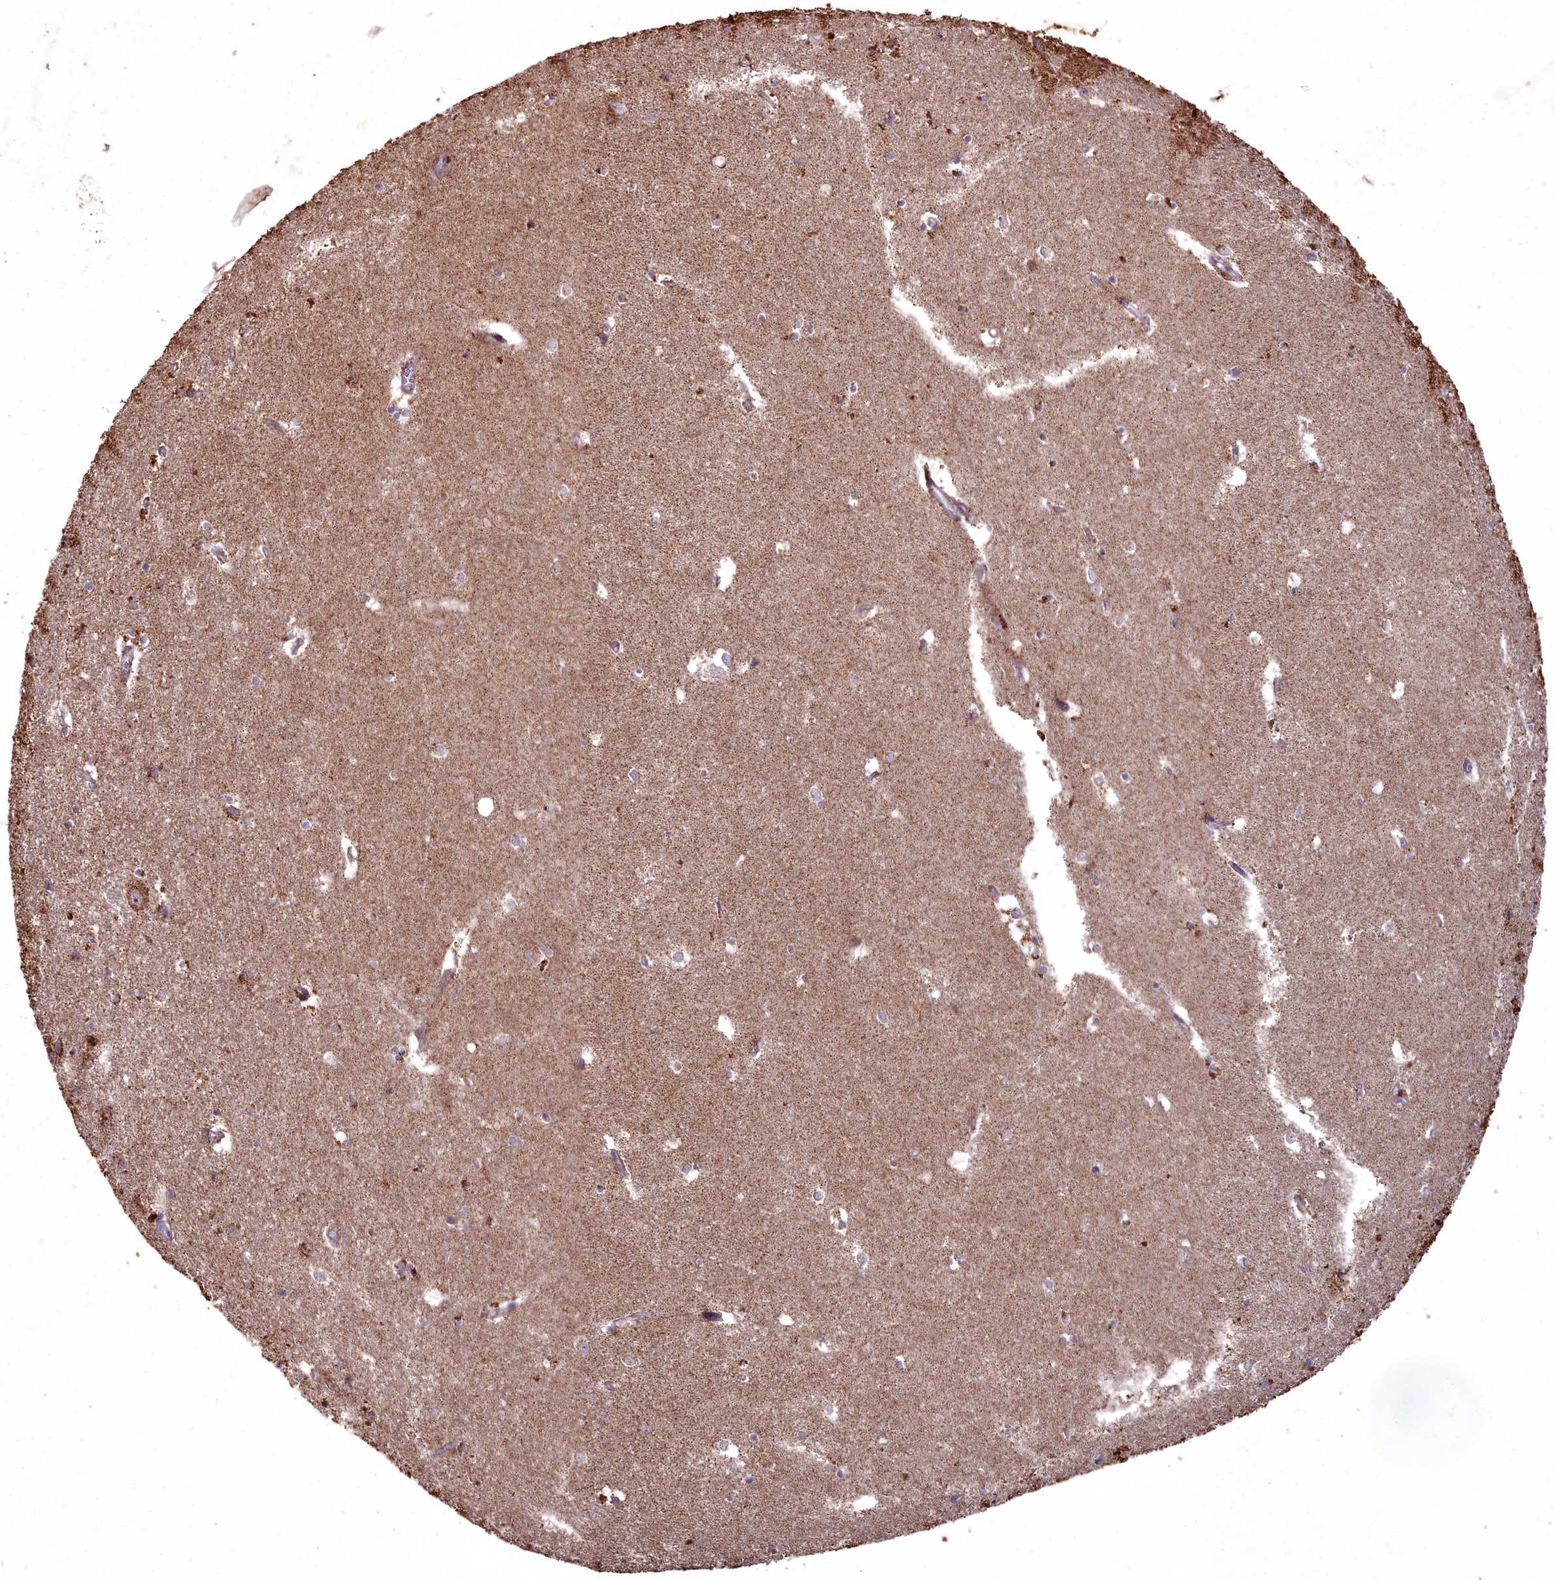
{"staining": {"intensity": "weak", "quantity": "<25%", "location": "cytoplasmic/membranous"}, "tissue": "hippocampus", "cell_type": "Glial cells", "image_type": "normal", "snomed": [{"axis": "morphology", "description": "Normal tissue, NOS"}, {"axis": "topography", "description": "Hippocampus"}], "caption": "The immunohistochemistry (IHC) photomicrograph has no significant expression in glial cells of hippocampus.", "gene": "COX11", "patient": {"sex": "female", "age": 64}}